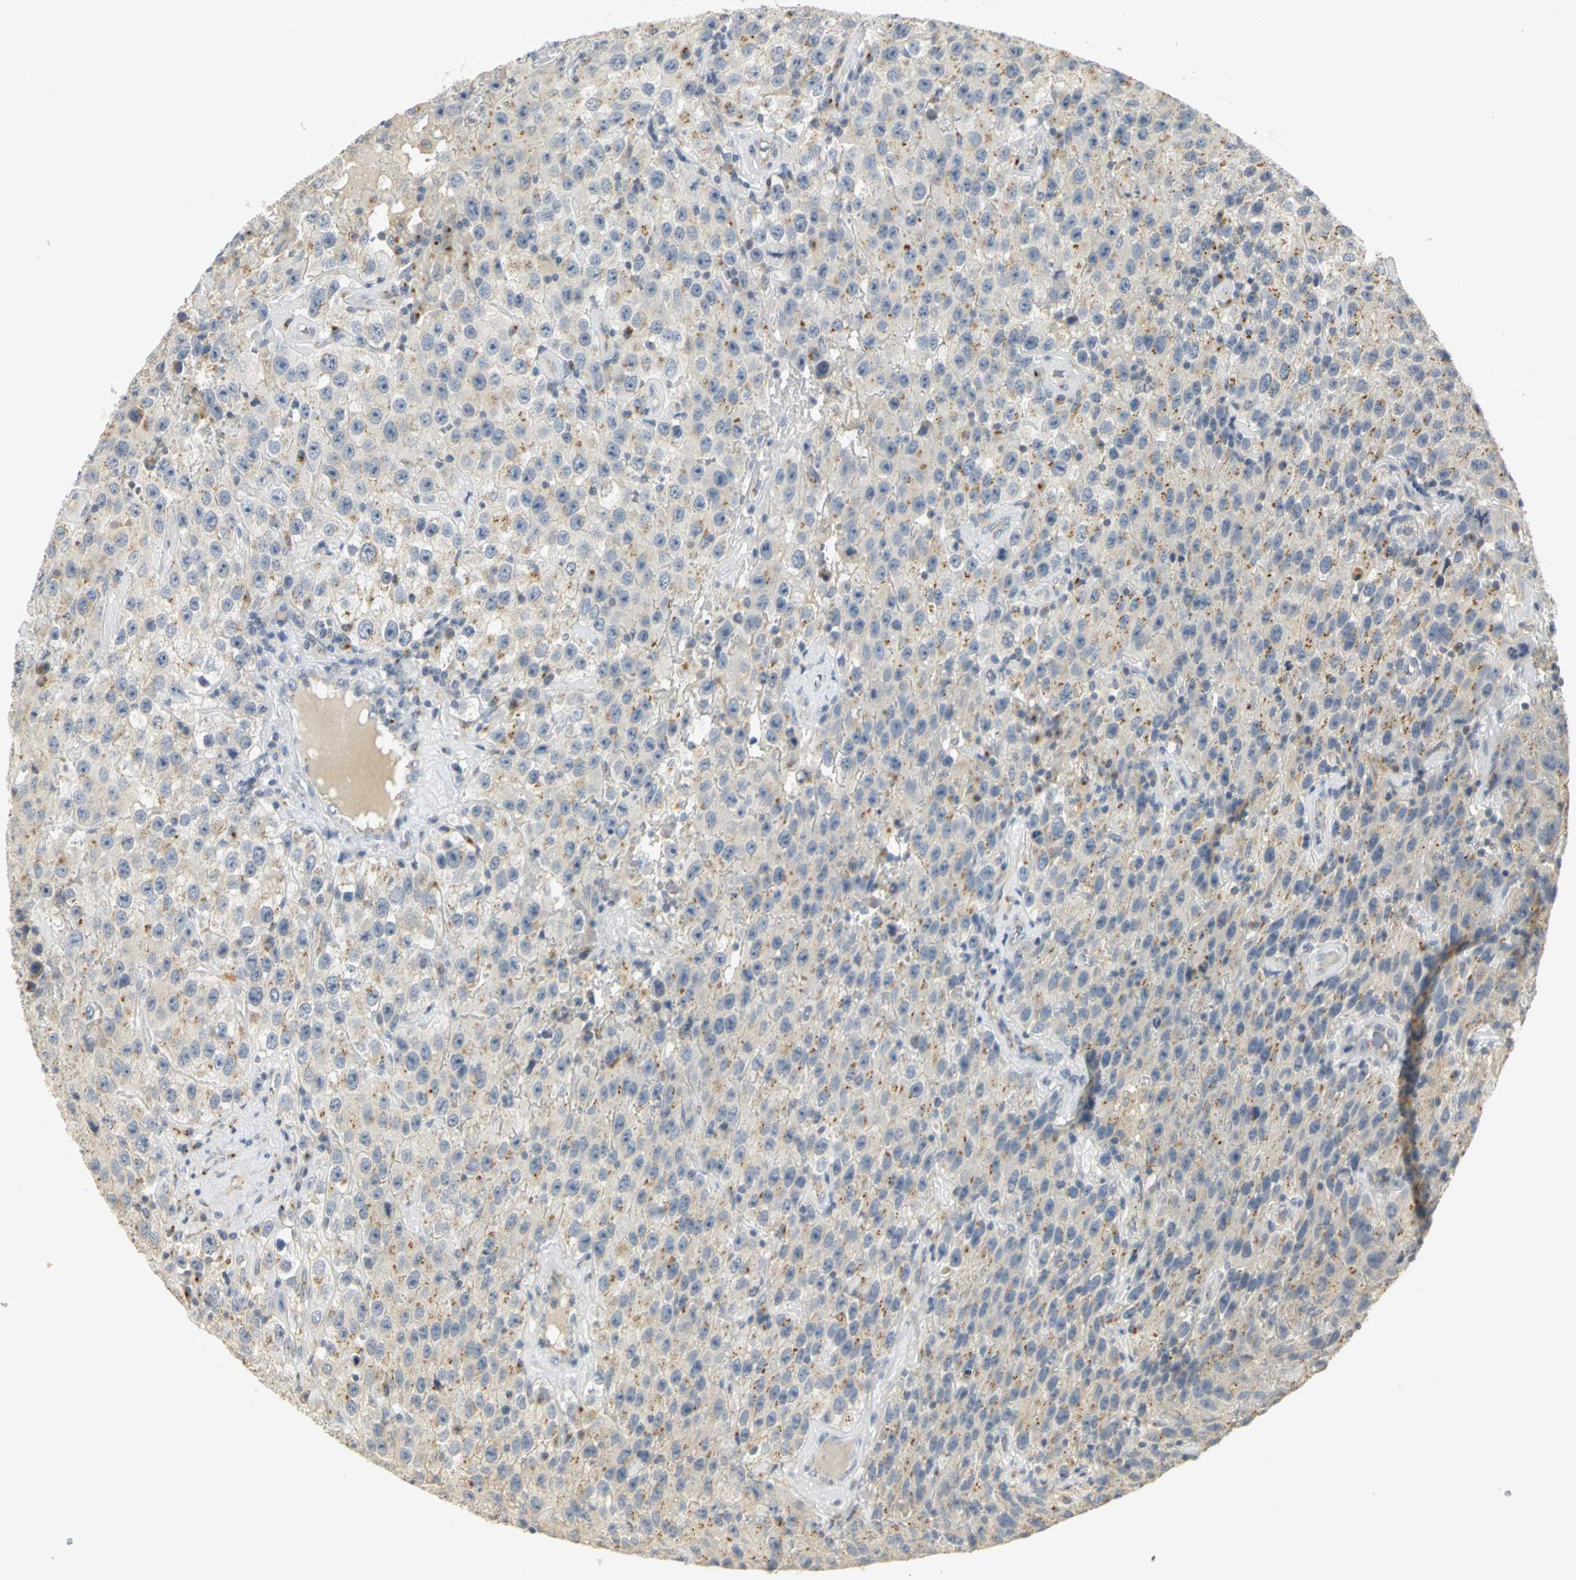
{"staining": {"intensity": "weak", "quantity": "25%-75%", "location": "cytoplasmic/membranous"}, "tissue": "testis cancer", "cell_type": "Tumor cells", "image_type": "cancer", "snomed": [{"axis": "morphology", "description": "Seminoma, NOS"}, {"axis": "topography", "description": "Testis"}], "caption": "Immunohistochemical staining of human testis cancer (seminoma) exhibits weak cytoplasmic/membranous protein staining in approximately 25%-75% of tumor cells.", "gene": "TM9SF2", "patient": {"sex": "male", "age": 52}}